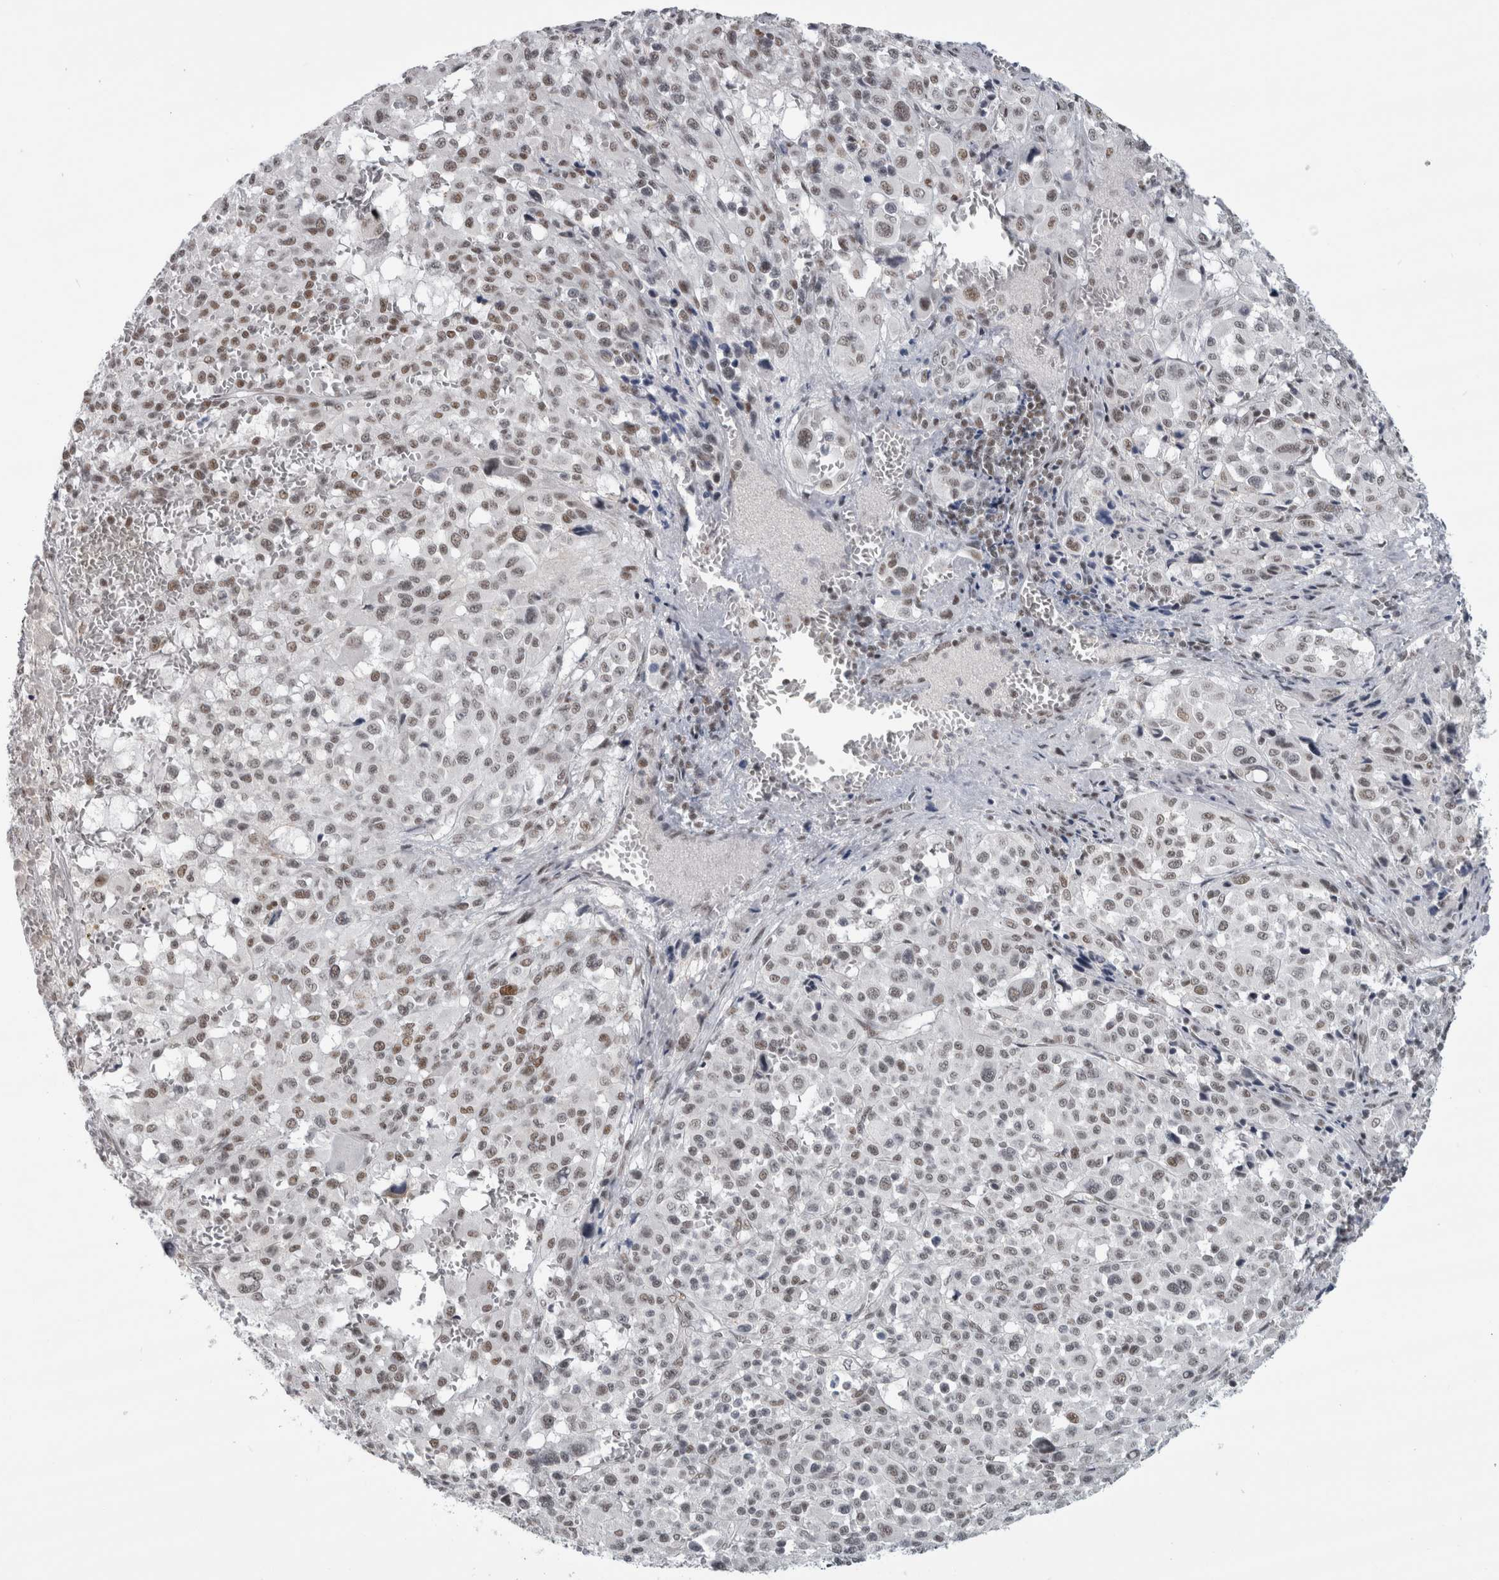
{"staining": {"intensity": "weak", "quantity": ">75%", "location": "nuclear"}, "tissue": "melanoma", "cell_type": "Tumor cells", "image_type": "cancer", "snomed": [{"axis": "morphology", "description": "Malignant melanoma, Metastatic site"}, {"axis": "topography", "description": "Skin"}], "caption": "Immunohistochemistry (IHC) staining of malignant melanoma (metastatic site), which exhibits low levels of weak nuclear expression in approximately >75% of tumor cells indicating weak nuclear protein staining. The staining was performed using DAB (brown) for protein detection and nuclei were counterstained in hematoxylin (blue).", "gene": "ARID4B", "patient": {"sex": "female", "age": 74}}